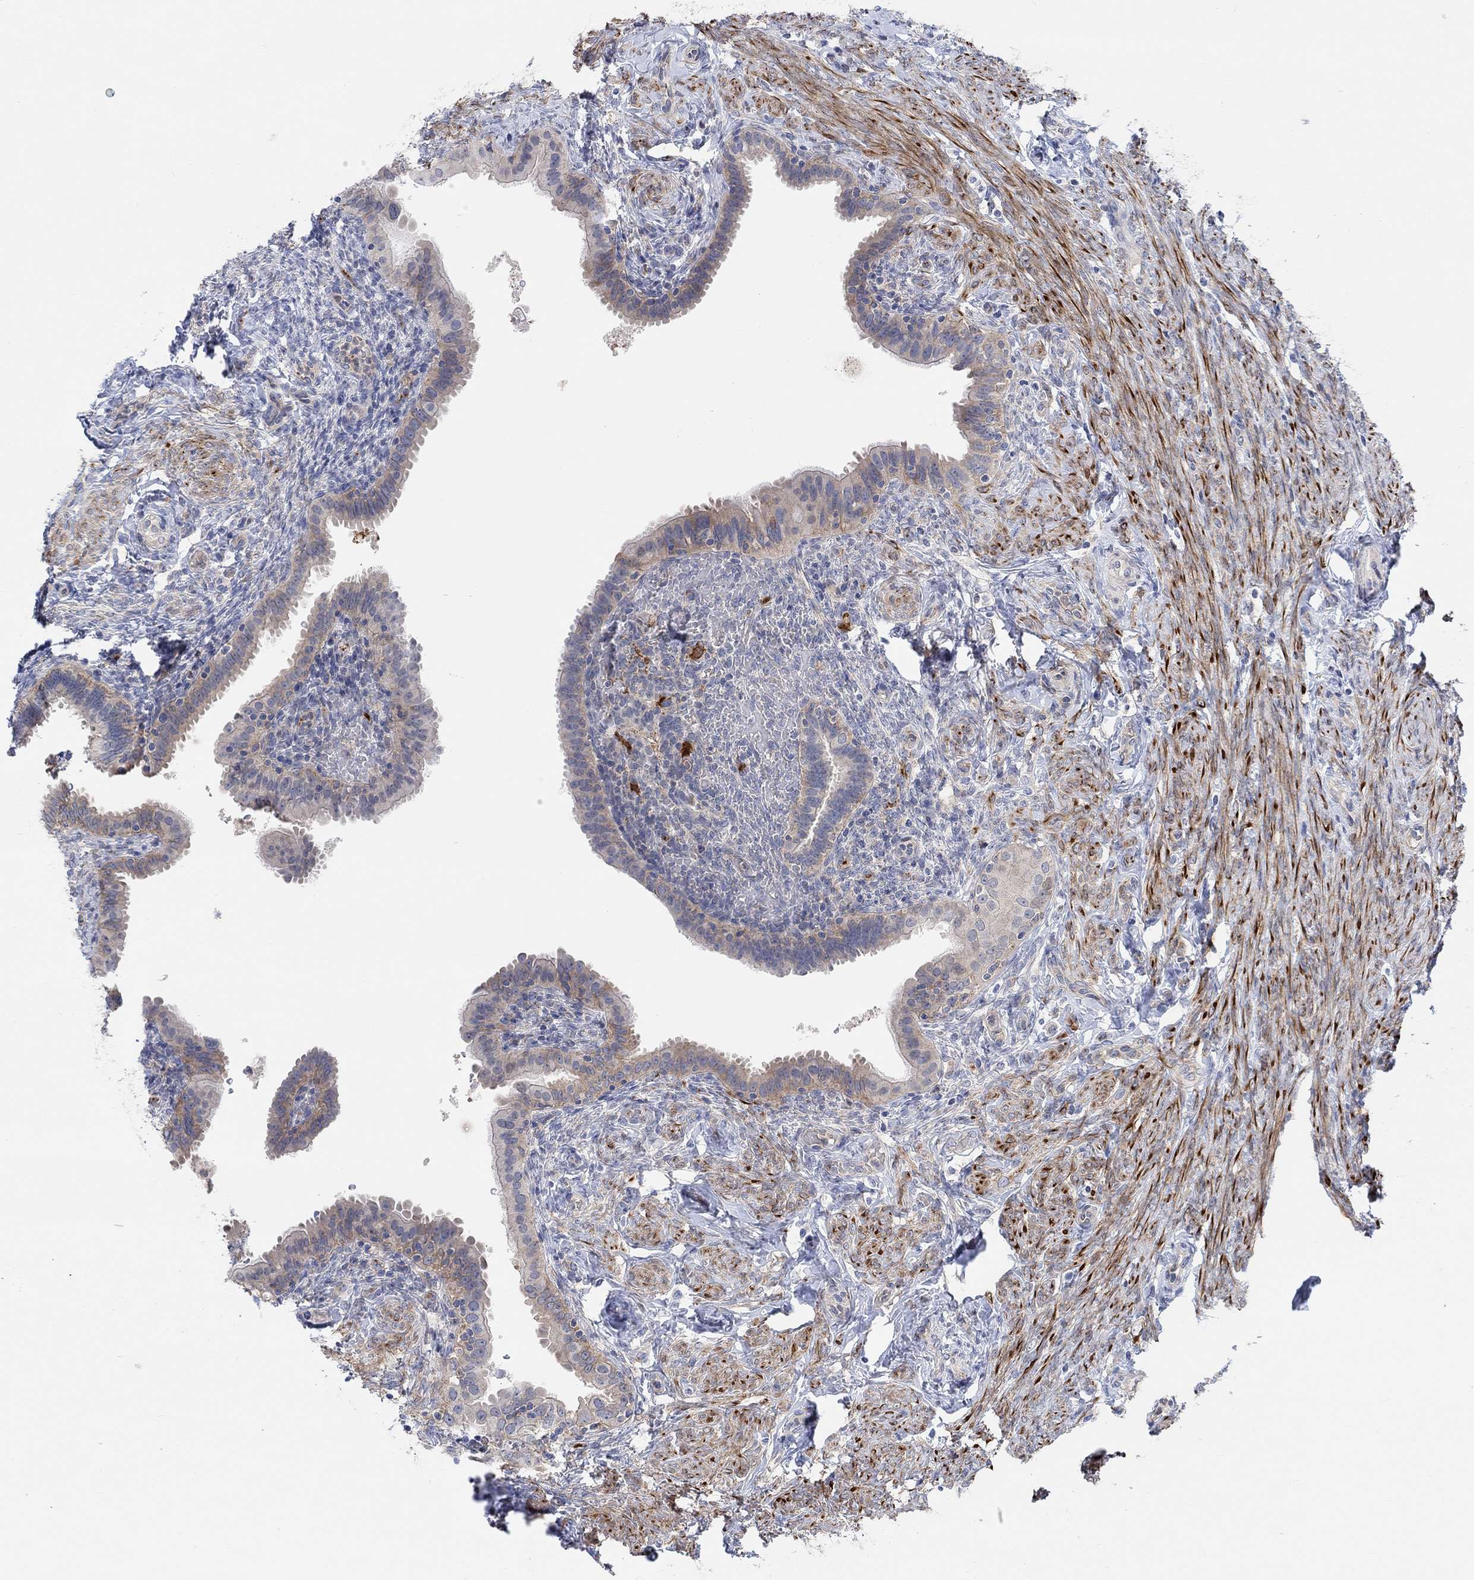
{"staining": {"intensity": "weak", "quantity": "<25%", "location": "cytoplasmic/membranous"}, "tissue": "fallopian tube", "cell_type": "Glandular cells", "image_type": "normal", "snomed": [{"axis": "morphology", "description": "Normal tissue, NOS"}, {"axis": "topography", "description": "Fallopian tube"}], "caption": "DAB immunohistochemical staining of unremarkable fallopian tube shows no significant staining in glandular cells. The staining is performed using DAB brown chromogen with nuclei counter-stained in using hematoxylin.", "gene": "PMFBP1", "patient": {"sex": "female", "age": 41}}